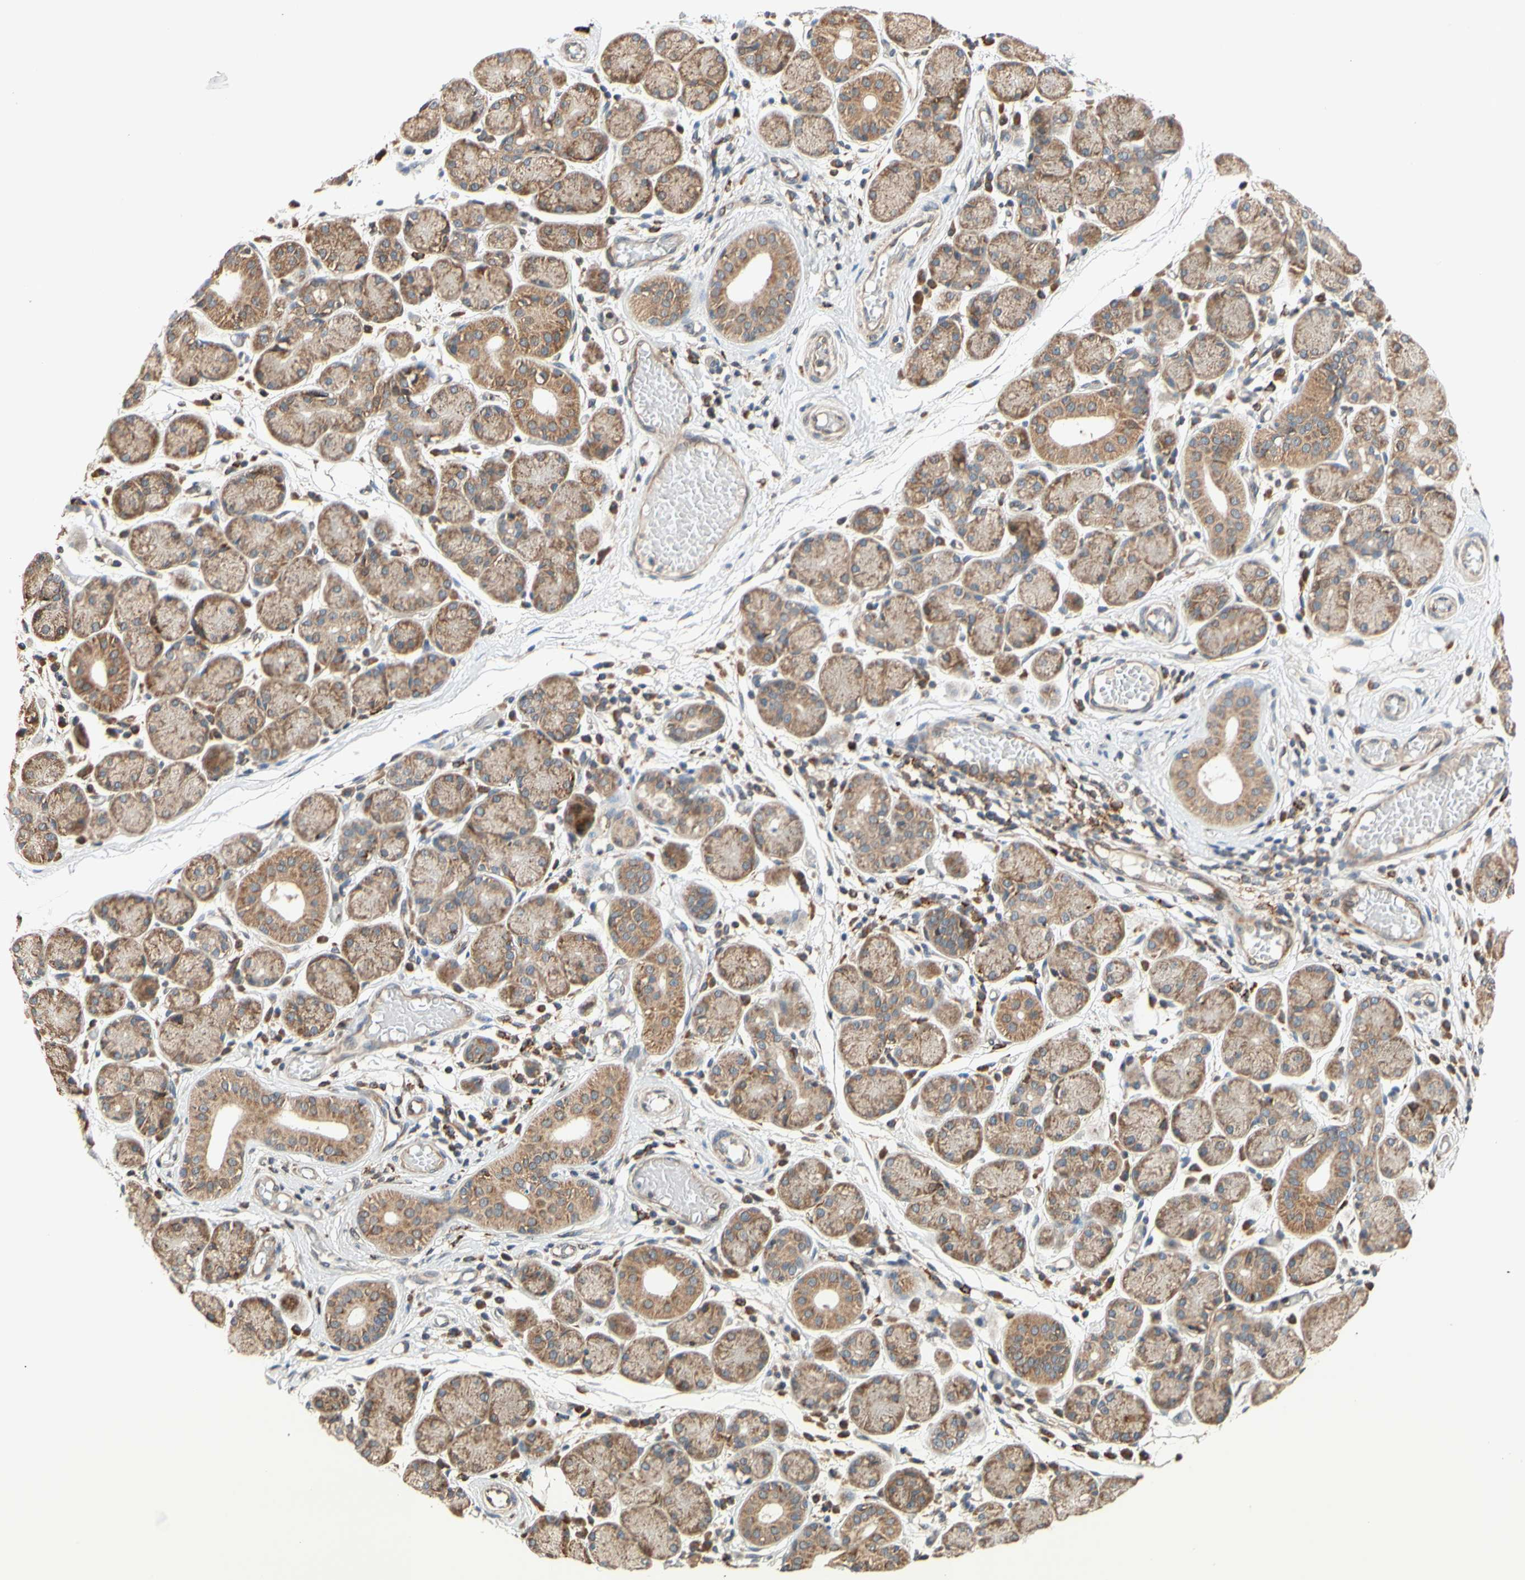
{"staining": {"intensity": "moderate", "quantity": "25%-75%", "location": "cytoplasmic/membranous"}, "tissue": "salivary gland", "cell_type": "Glandular cells", "image_type": "normal", "snomed": [{"axis": "morphology", "description": "Normal tissue, NOS"}, {"axis": "topography", "description": "Salivary gland"}], "caption": "Immunohistochemical staining of benign salivary gland reveals medium levels of moderate cytoplasmic/membranous positivity in approximately 25%-75% of glandular cells.", "gene": "ANKHD1", "patient": {"sex": "female", "age": 24}}